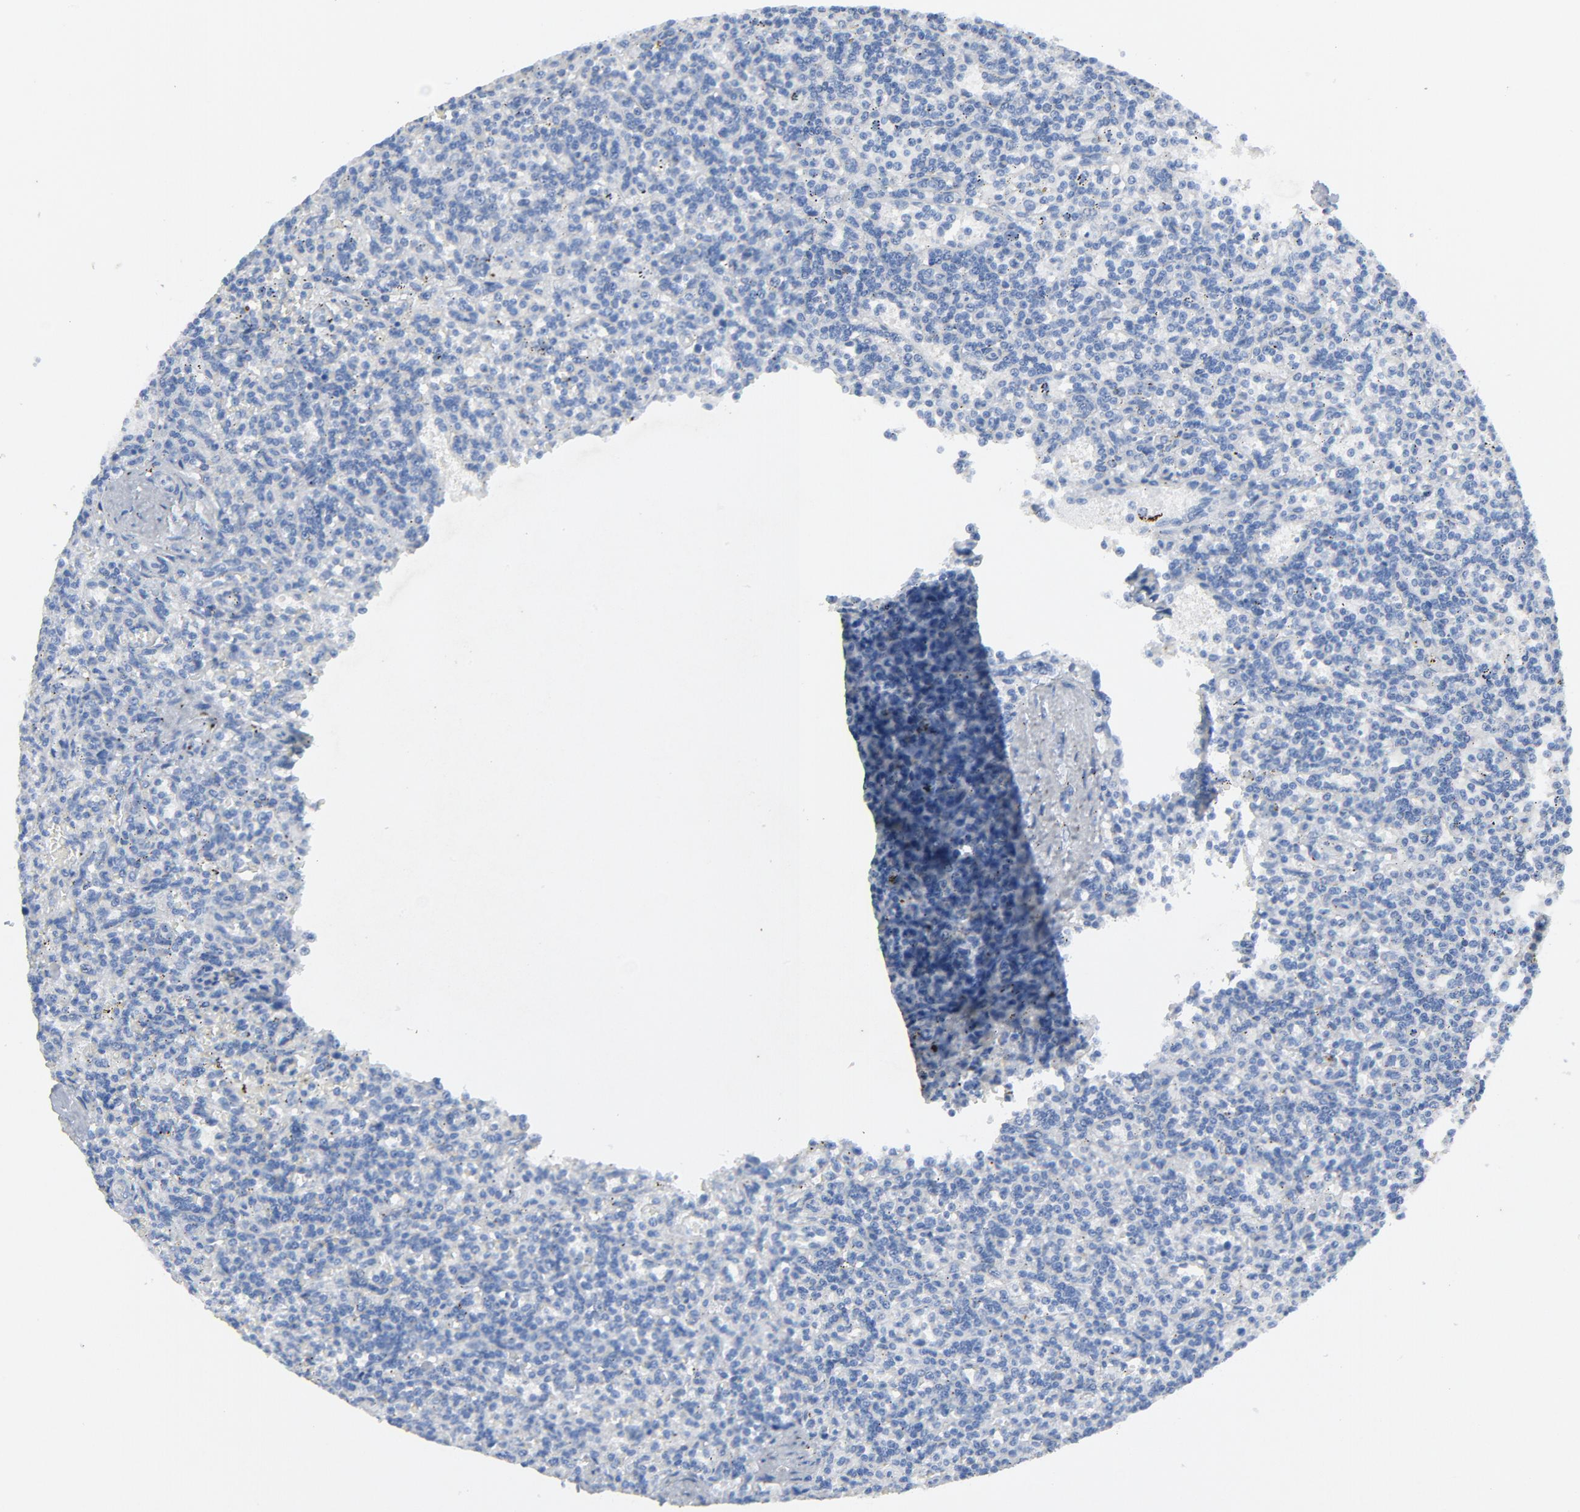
{"staining": {"intensity": "negative", "quantity": "none", "location": "none"}, "tissue": "lymphoma", "cell_type": "Tumor cells", "image_type": "cancer", "snomed": [{"axis": "morphology", "description": "Malignant lymphoma, non-Hodgkin's type, Low grade"}, {"axis": "topography", "description": "Spleen"}], "caption": "This is a histopathology image of IHC staining of low-grade malignant lymphoma, non-Hodgkin's type, which shows no staining in tumor cells.", "gene": "C14orf119", "patient": {"sex": "male", "age": 73}}